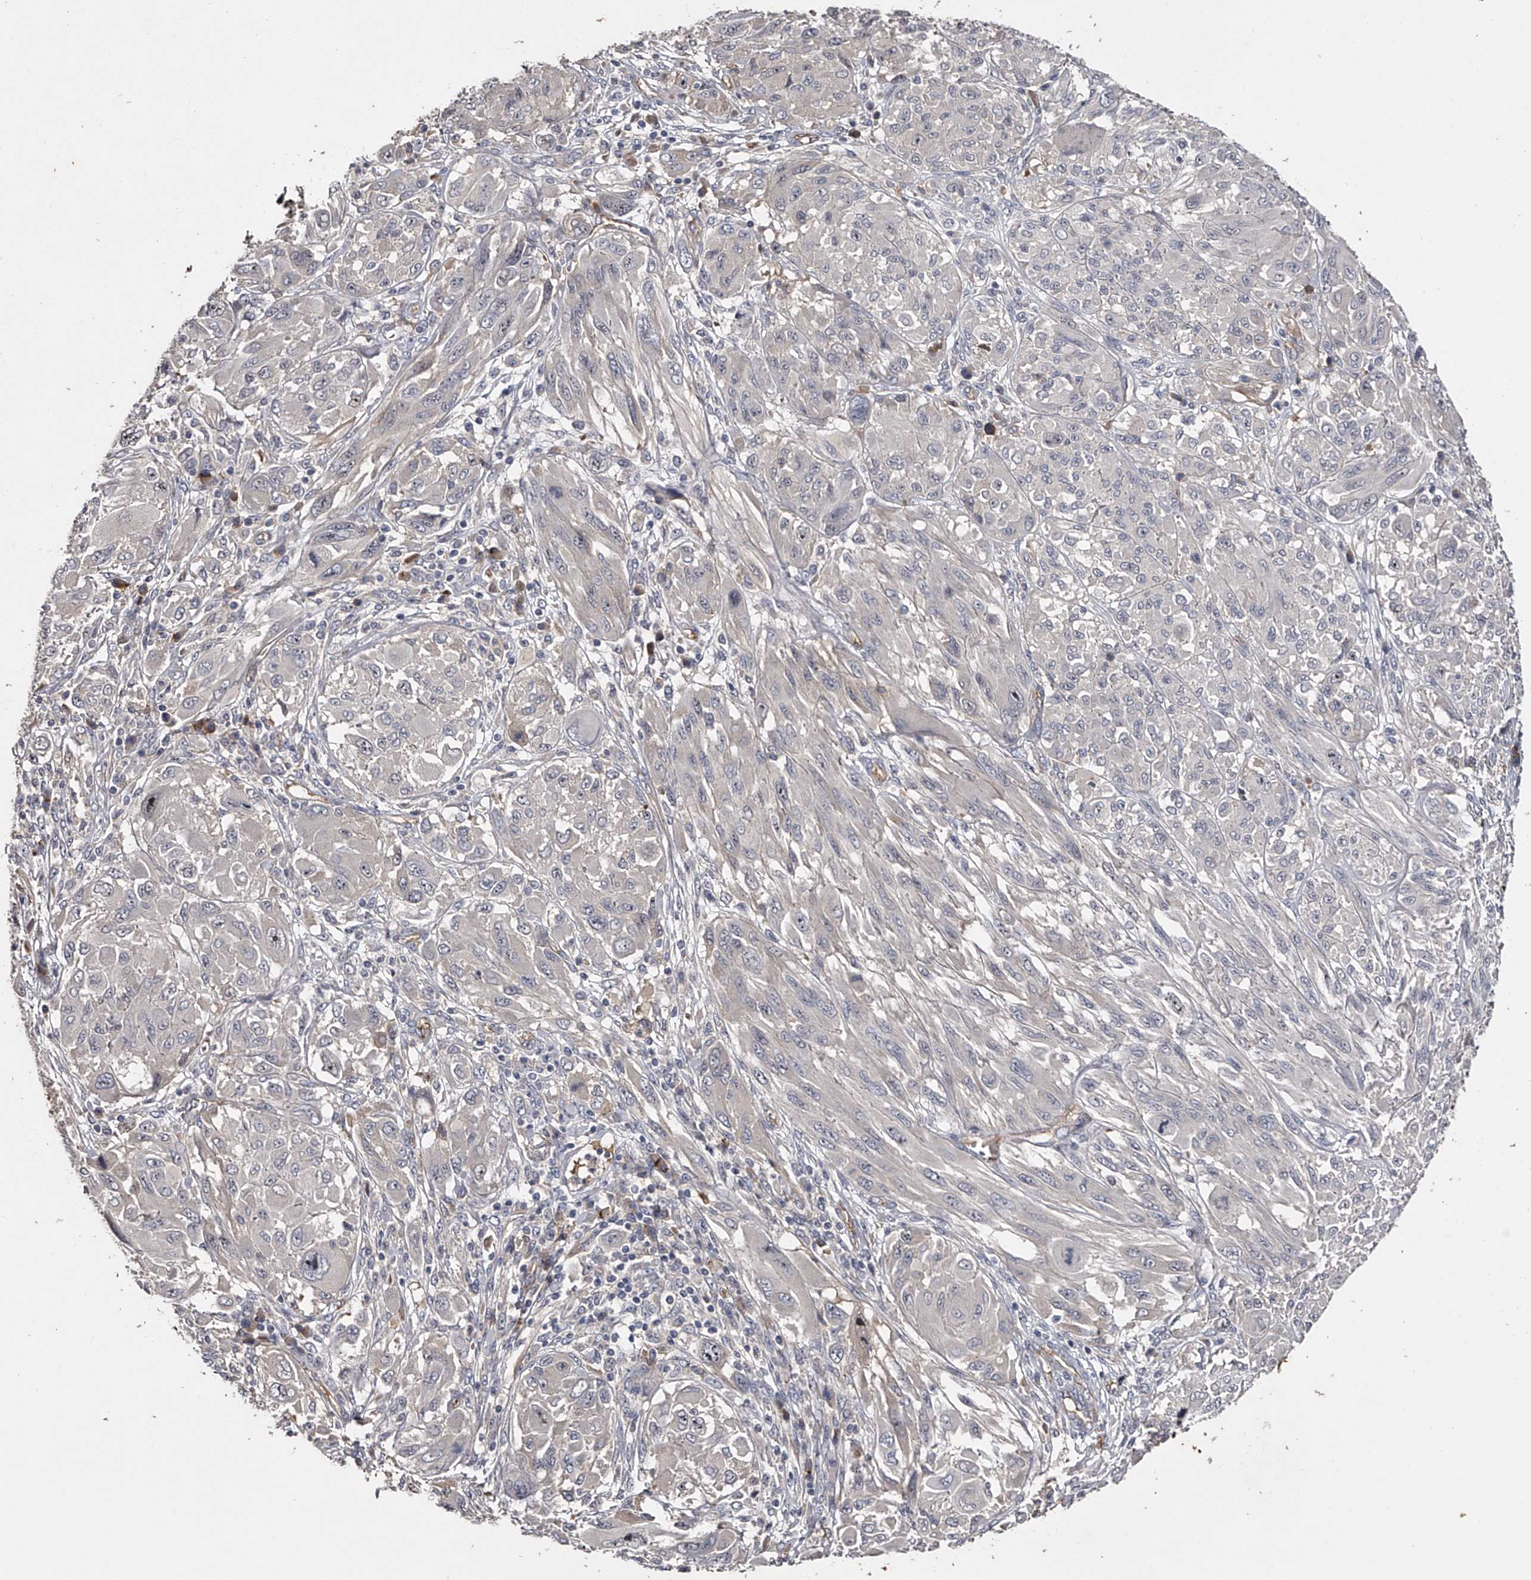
{"staining": {"intensity": "negative", "quantity": "none", "location": "none"}, "tissue": "melanoma", "cell_type": "Tumor cells", "image_type": "cancer", "snomed": [{"axis": "morphology", "description": "Malignant melanoma, NOS"}, {"axis": "topography", "description": "Skin"}], "caption": "High power microscopy micrograph of an immunohistochemistry (IHC) photomicrograph of malignant melanoma, revealing no significant expression in tumor cells.", "gene": "MDN1", "patient": {"sex": "female", "age": 91}}